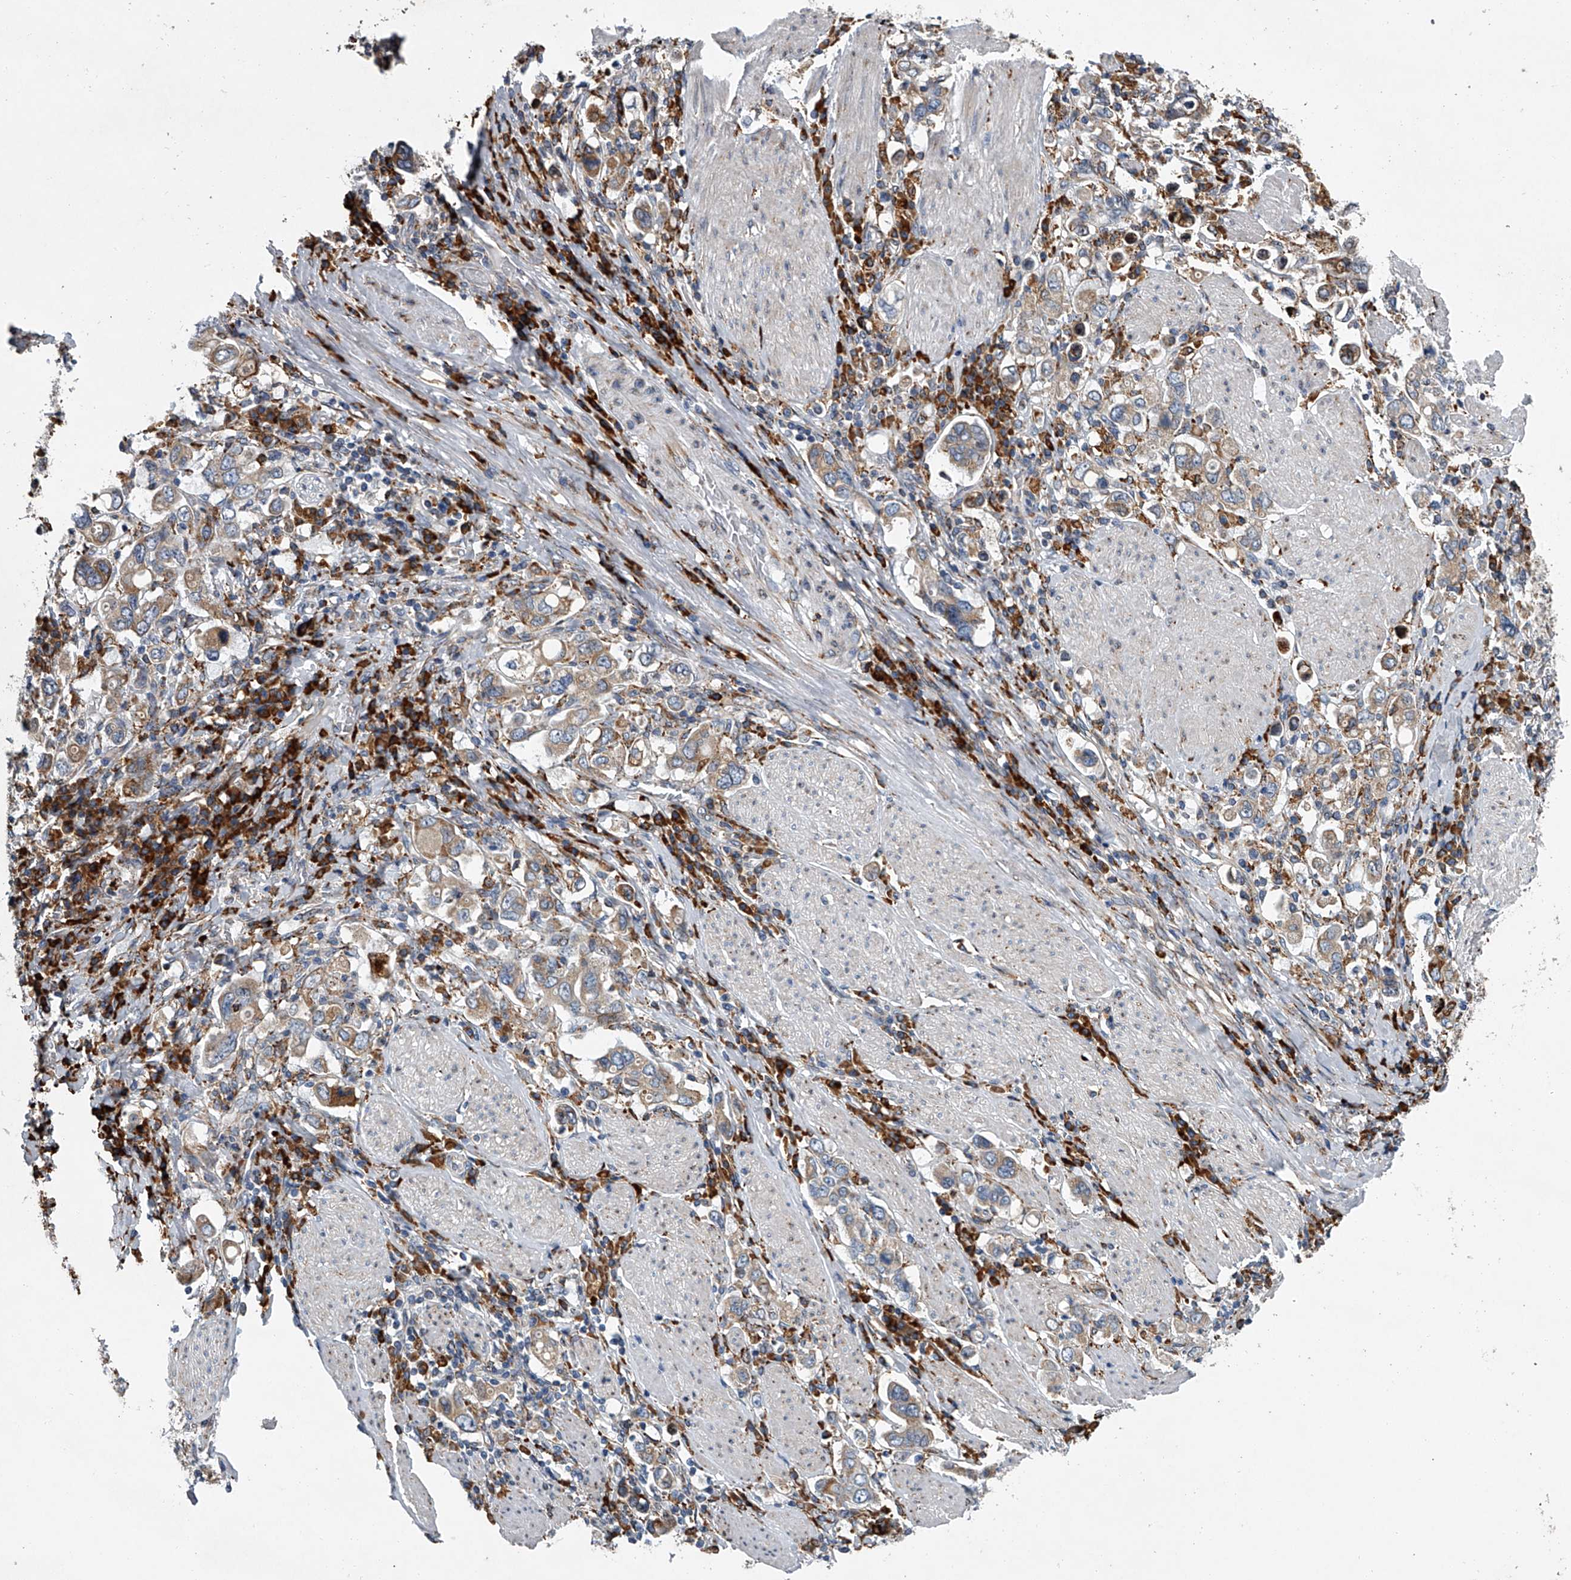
{"staining": {"intensity": "weak", "quantity": ">75%", "location": "cytoplasmic/membranous"}, "tissue": "stomach cancer", "cell_type": "Tumor cells", "image_type": "cancer", "snomed": [{"axis": "morphology", "description": "Adenocarcinoma, NOS"}, {"axis": "topography", "description": "Stomach, upper"}], "caption": "Human stomach cancer (adenocarcinoma) stained with a protein marker shows weak staining in tumor cells.", "gene": "TMEM63C", "patient": {"sex": "male", "age": 62}}